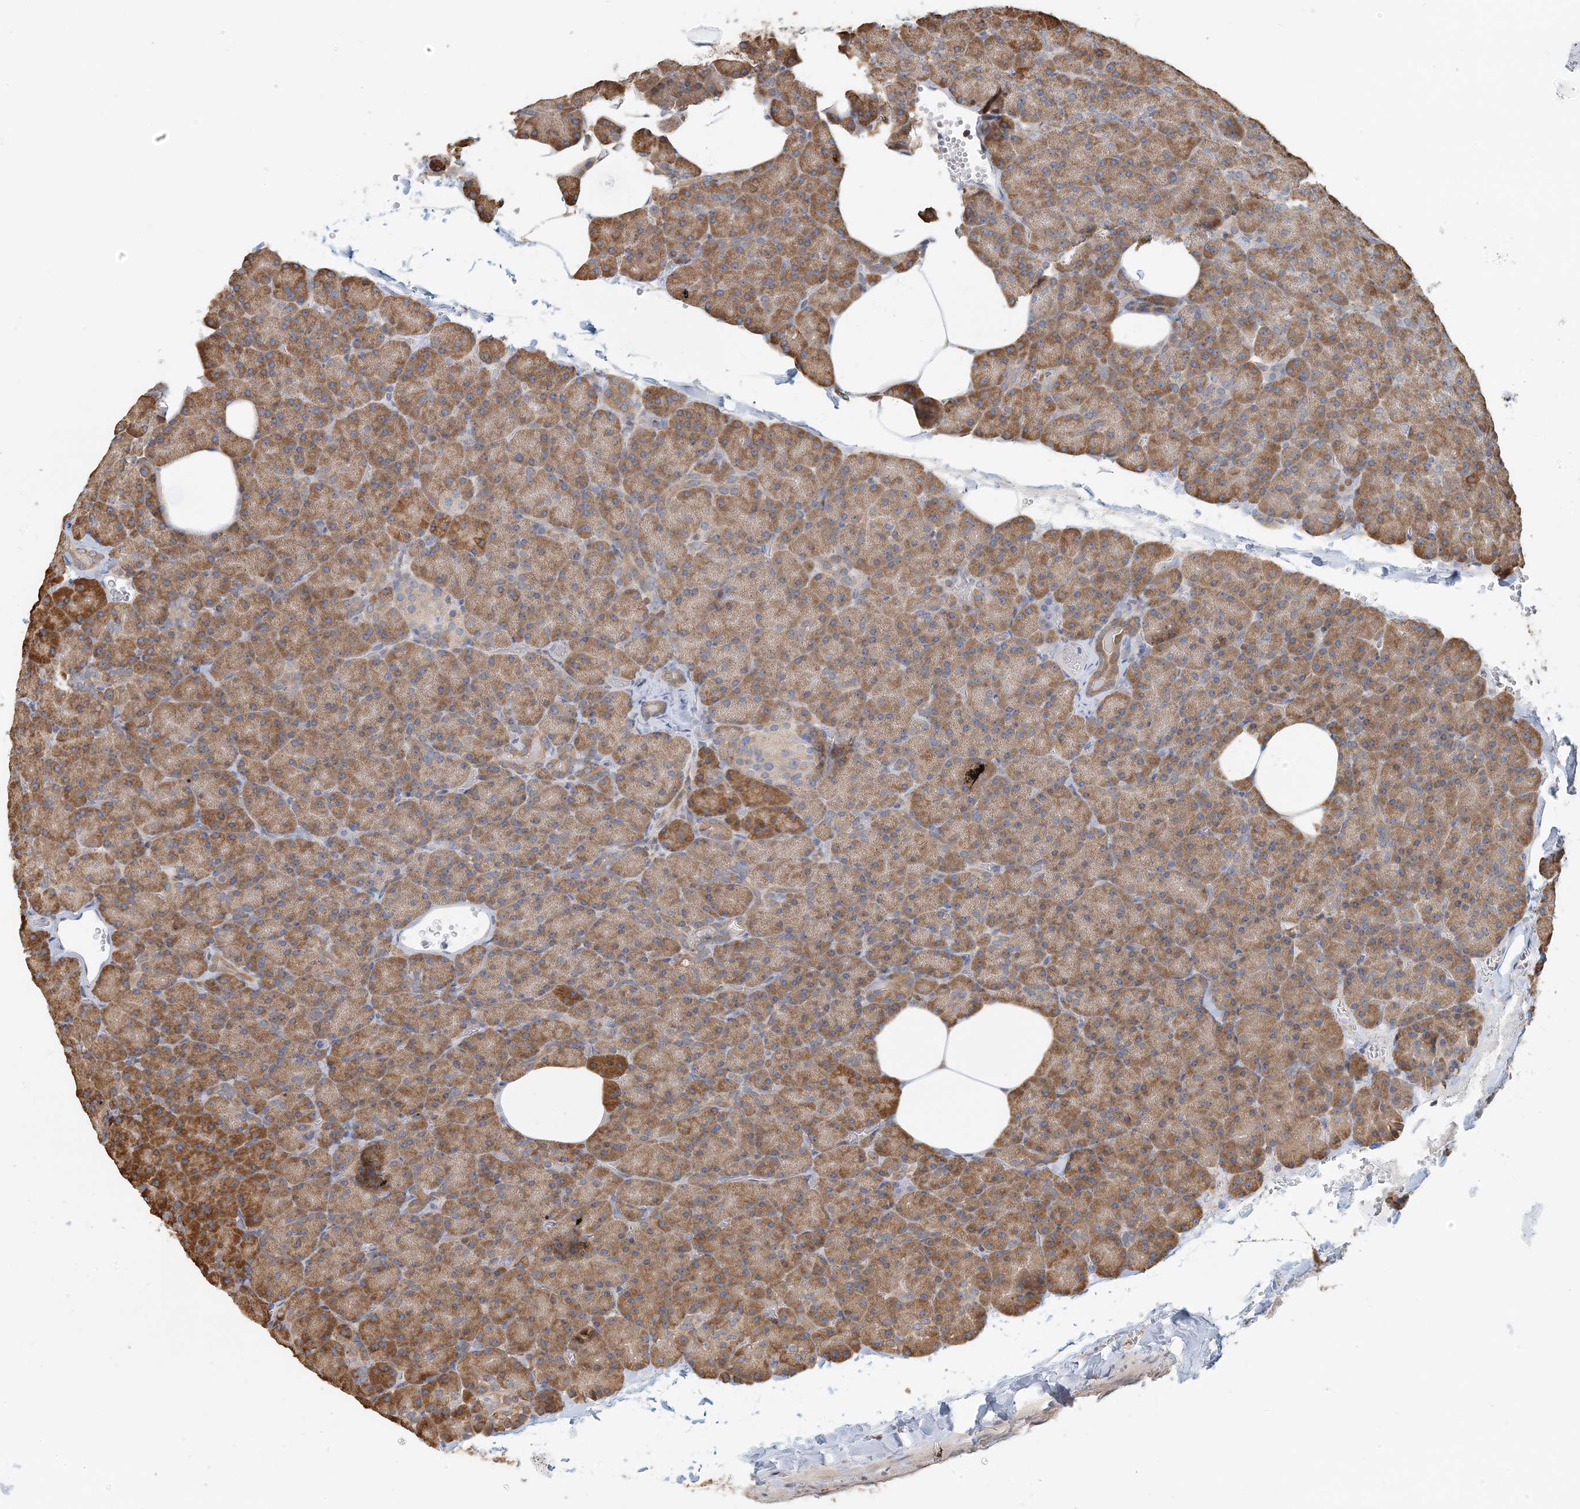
{"staining": {"intensity": "moderate", "quantity": ">75%", "location": "cytoplasmic/membranous"}, "tissue": "pancreas", "cell_type": "Exocrine glandular cells", "image_type": "normal", "snomed": [{"axis": "morphology", "description": "Normal tissue, NOS"}, {"axis": "morphology", "description": "Carcinoid, malignant, NOS"}, {"axis": "topography", "description": "Pancreas"}], "caption": "Approximately >75% of exocrine glandular cells in unremarkable human pancreas exhibit moderate cytoplasmic/membranous protein expression as visualized by brown immunohistochemical staining.", "gene": "HNMT", "patient": {"sex": "female", "age": 35}}